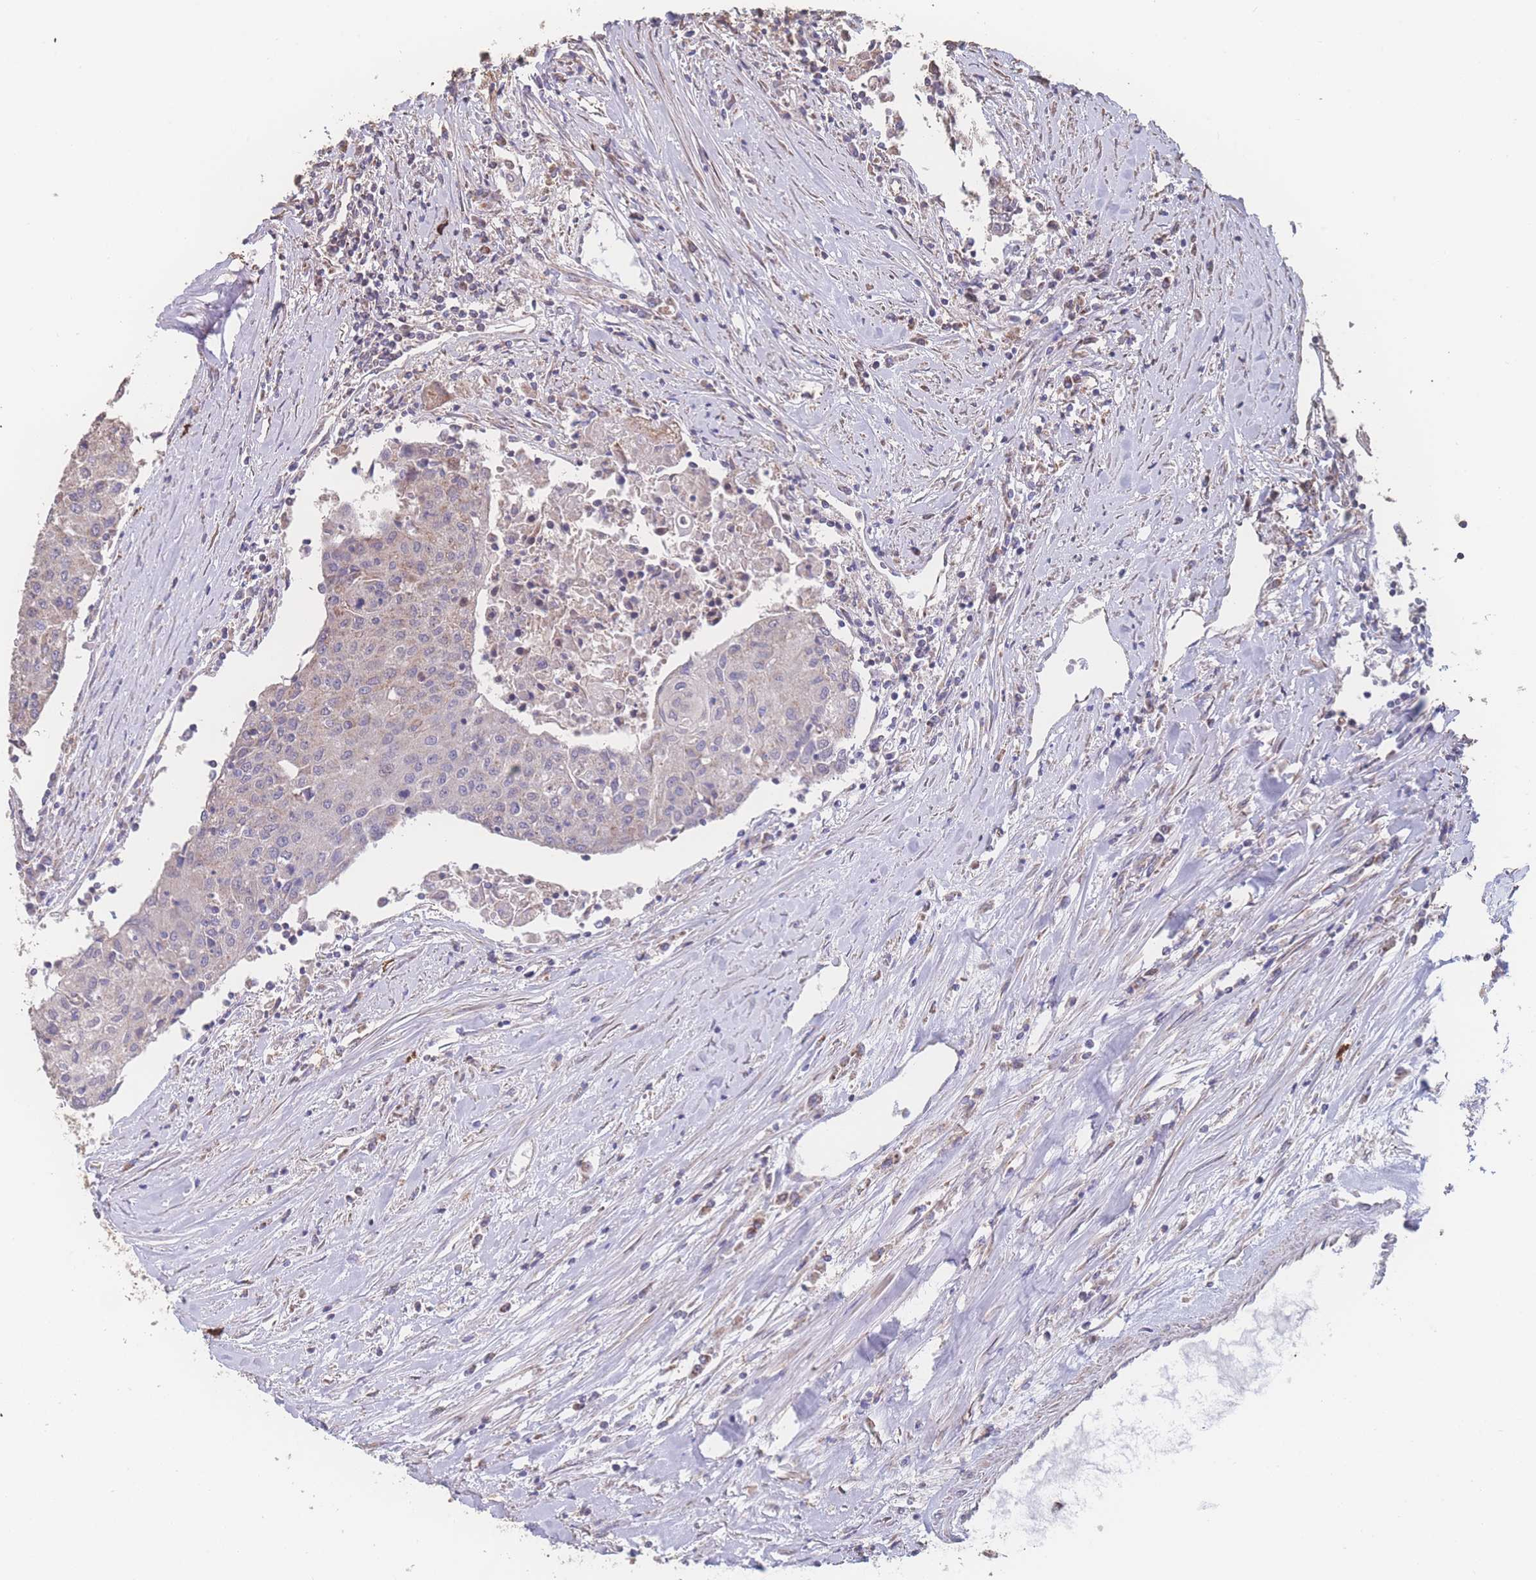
{"staining": {"intensity": "negative", "quantity": "none", "location": "none"}, "tissue": "urothelial cancer", "cell_type": "Tumor cells", "image_type": "cancer", "snomed": [{"axis": "morphology", "description": "Urothelial carcinoma, High grade"}, {"axis": "topography", "description": "Urinary bladder"}], "caption": "High magnification brightfield microscopy of urothelial cancer stained with DAB (3,3'-diaminobenzidine) (brown) and counterstained with hematoxylin (blue): tumor cells show no significant positivity. (Brightfield microscopy of DAB (3,3'-diaminobenzidine) immunohistochemistry at high magnification).", "gene": "SGSM3", "patient": {"sex": "female", "age": 85}}